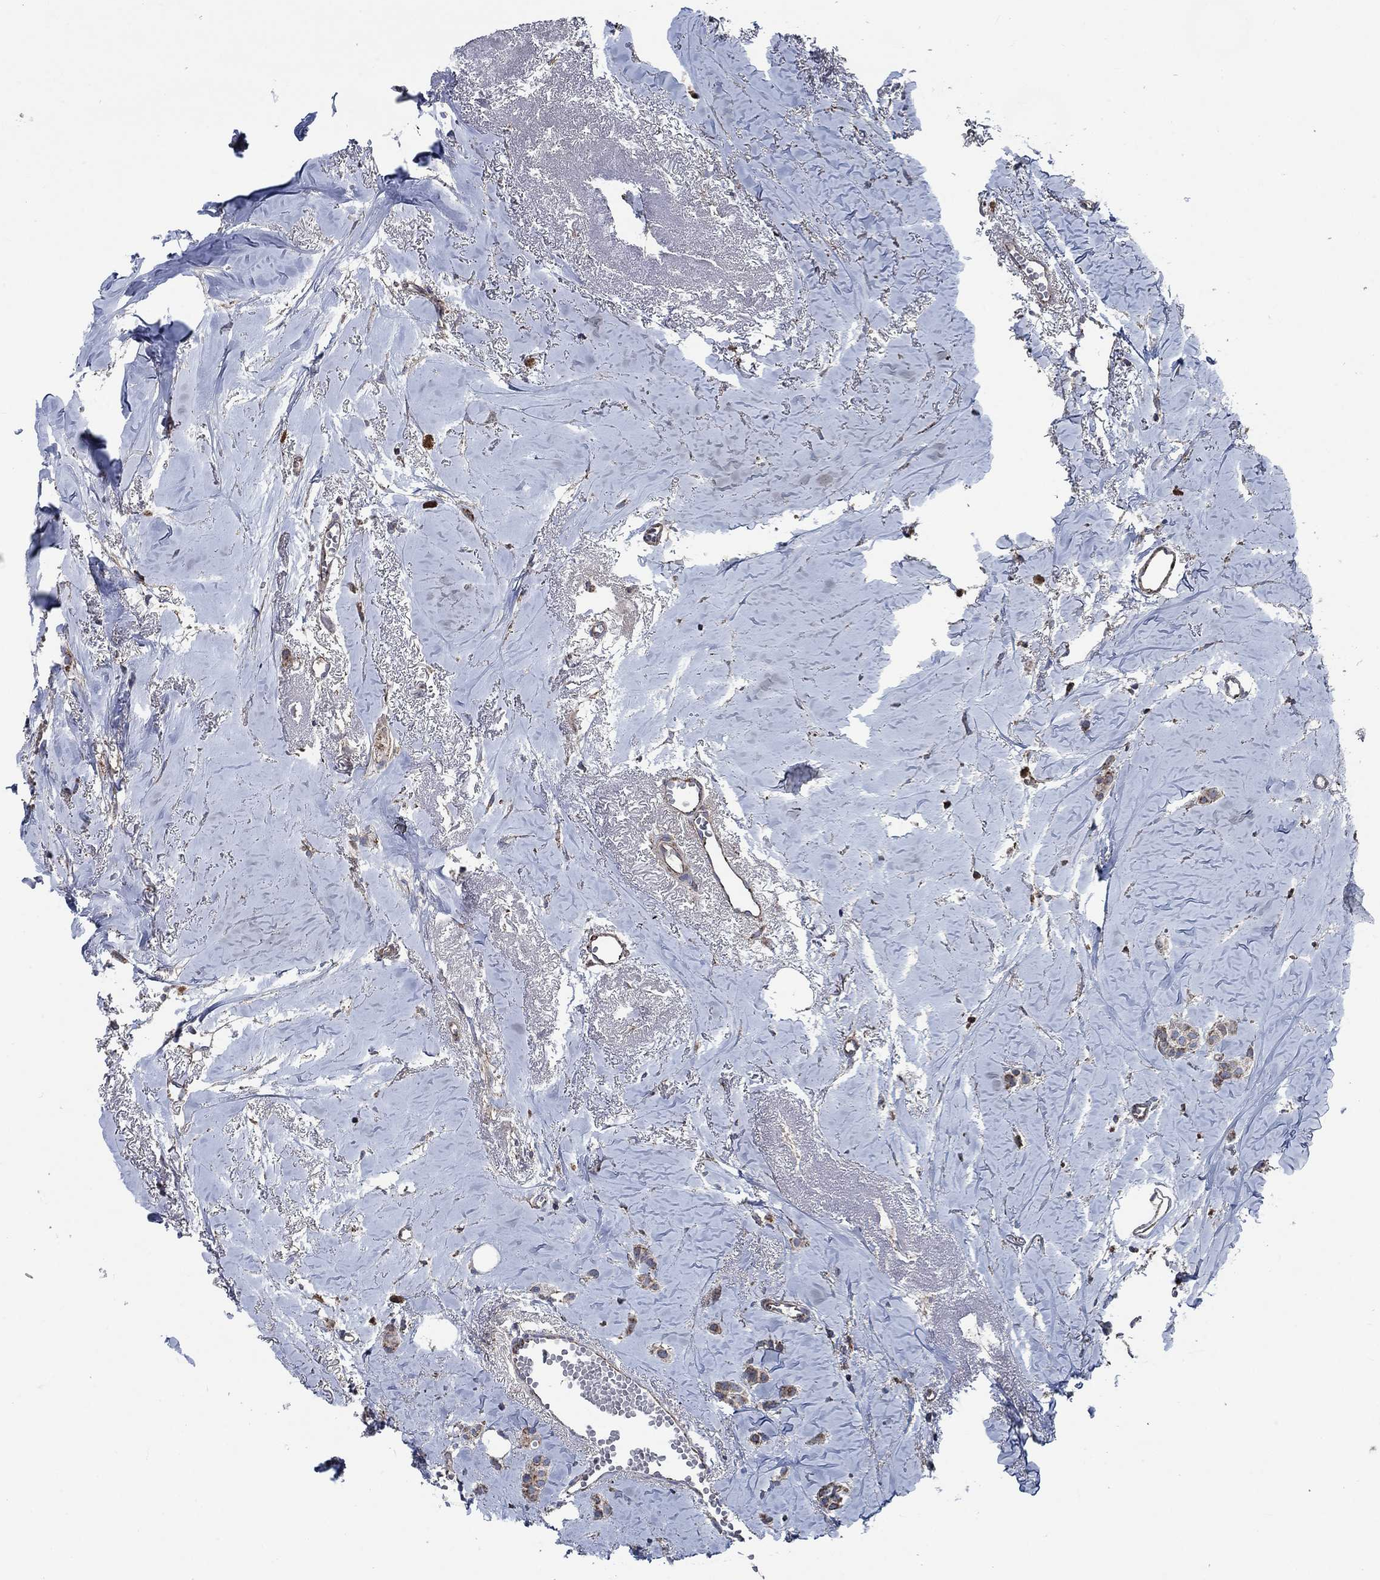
{"staining": {"intensity": "moderate", "quantity": "25%-75%", "location": "cytoplasmic/membranous"}, "tissue": "breast cancer", "cell_type": "Tumor cells", "image_type": "cancer", "snomed": [{"axis": "morphology", "description": "Duct carcinoma"}, {"axis": "topography", "description": "Breast"}], "caption": "Approximately 25%-75% of tumor cells in human breast cancer (intraductal carcinoma) show moderate cytoplasmic/membranous protein staining as visualized by brown immunohistochemical staining.", "gene": "STXBP6", "patient": {"sex": "female", "age": 85}}